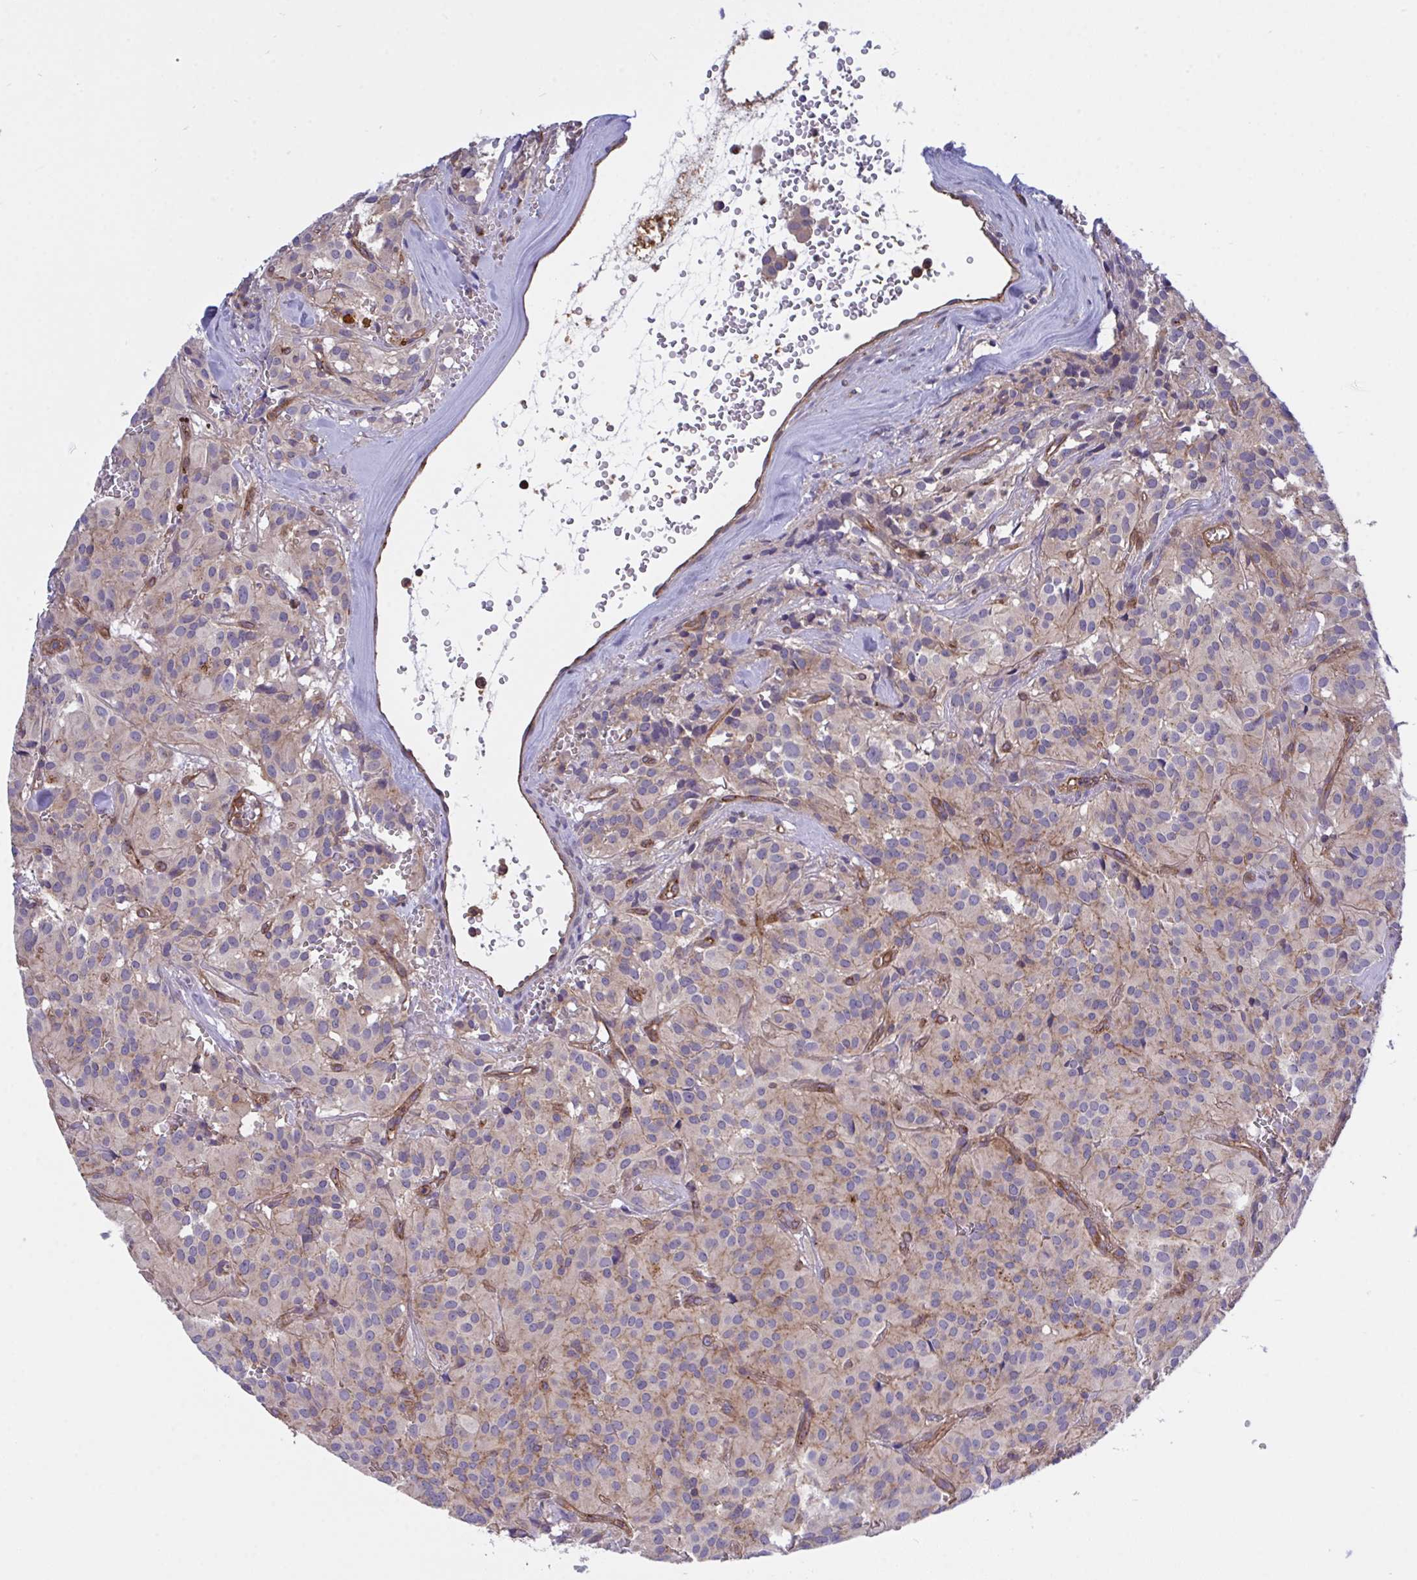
{"staining": {"intensity": "moderate", "quantity": "<25%", "location": "cytoplasmic/membranous"}, "tissue": "glioma", "cell_type": "Tumor cells", "image_type": "cancer", "snomed": [{"axis": "morphology", "description": "Glioma, malignant, Low grade"}, {"axis": "topography", "description": "Brain"}], "caption": "Immunohistochemical staining of glioma reveals low levels of moderate cytoplasmic/membranous expression in approximately <25% of tumor cells.", "gene": "C4orf36", "patient": {"sex": "male", "age": 42}}